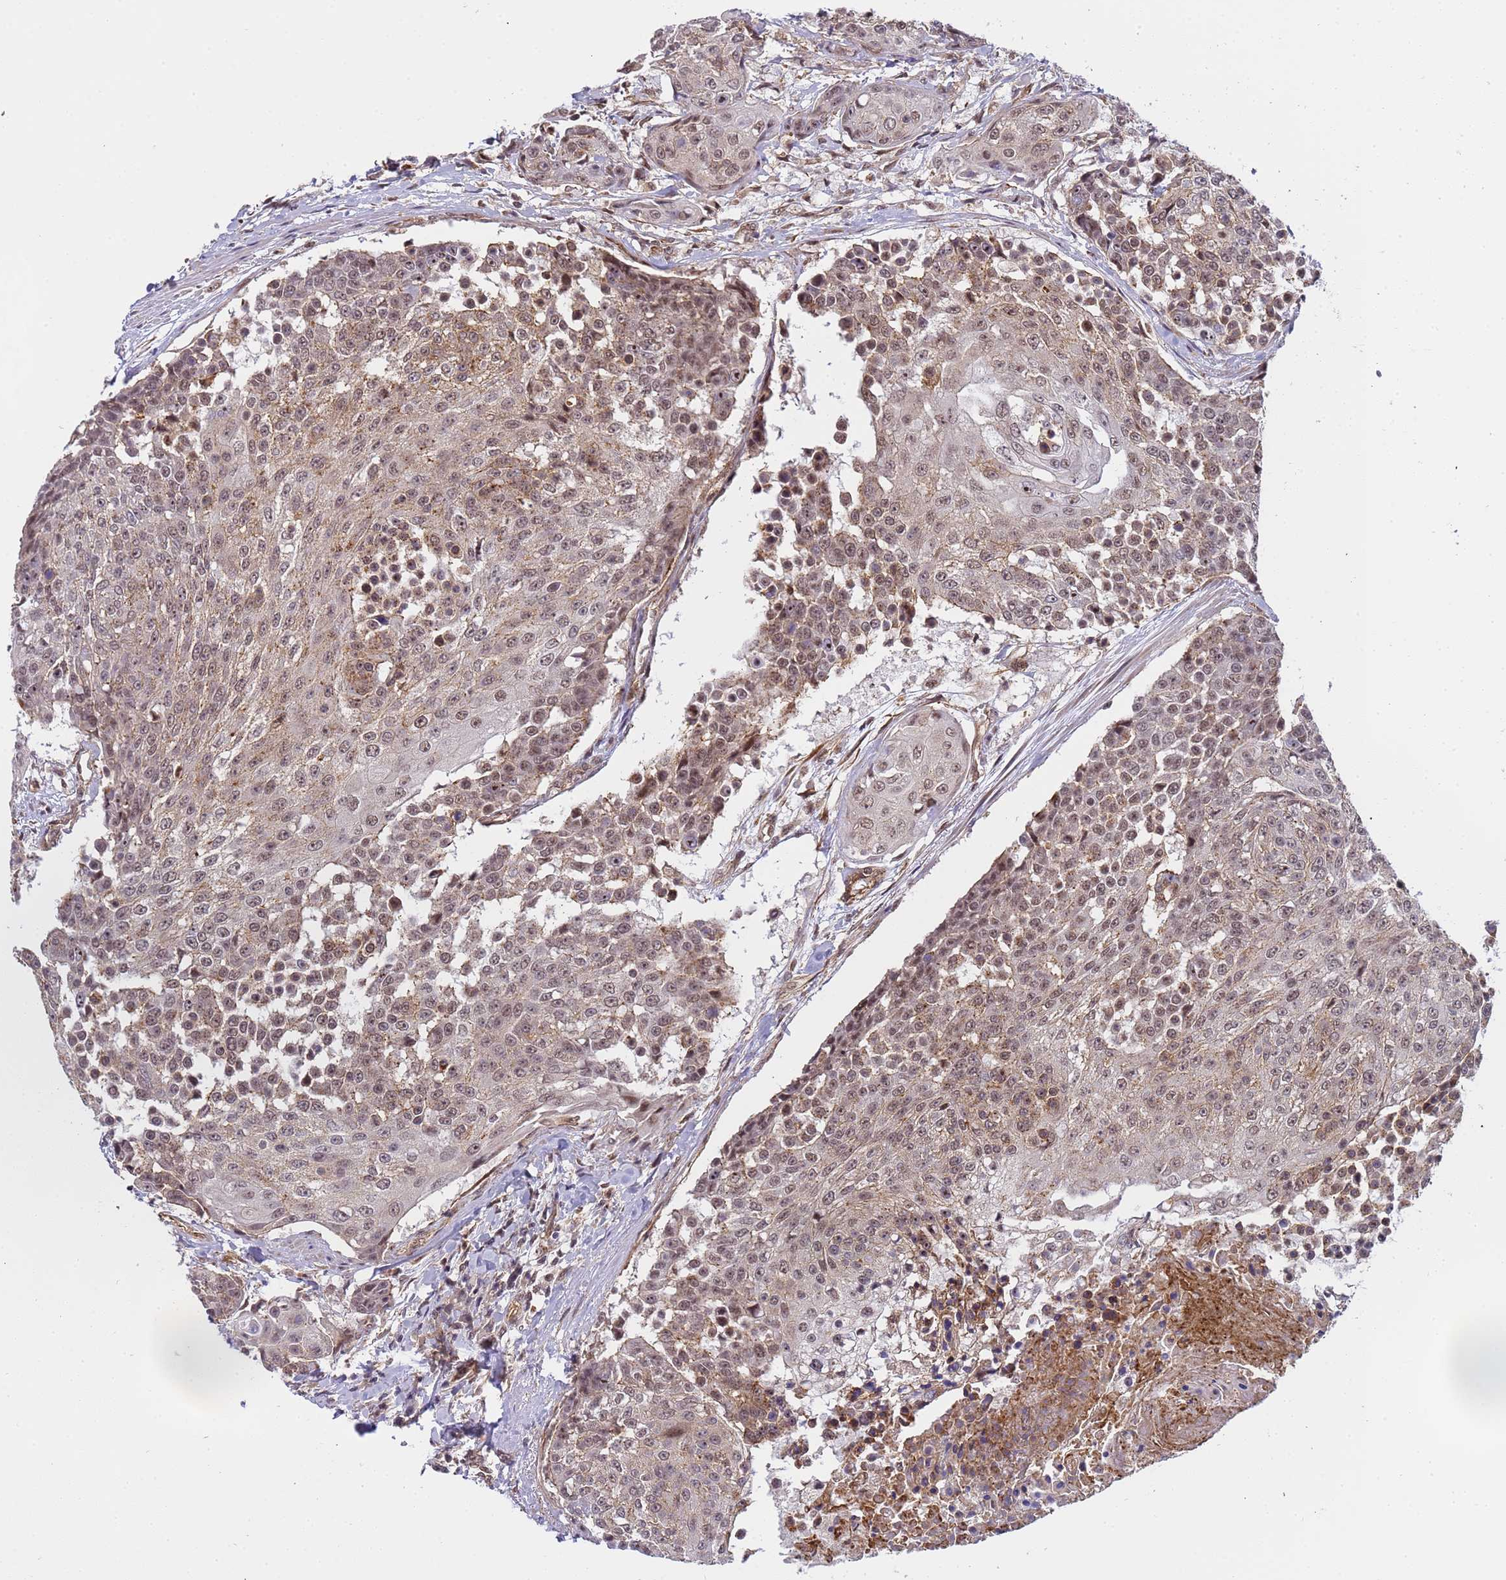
{"staining": {"intensity": "moderate", "quantity": ">75%", "location": "cytoplasmic/membranous,nuclear"}, "tissue": "urothelial cancer", "cell_type": "Tumor cells", "image_type": "cancer", "snomed": [{"axis": "morphology", "description": "Urothelial carcinoma, High grade"}, {"axis": "topography", "description": "Urinary bladder"}], "caption": "A histopathology image showing moderate cytoplasmic/membranous and nuclear positivity in approximately >75% of tumor cells in urothelial cancer, as visualized by brown immunohistochemical staining.", "gene": "EMC2", "patient": {"sex": "female", "age": 63}}